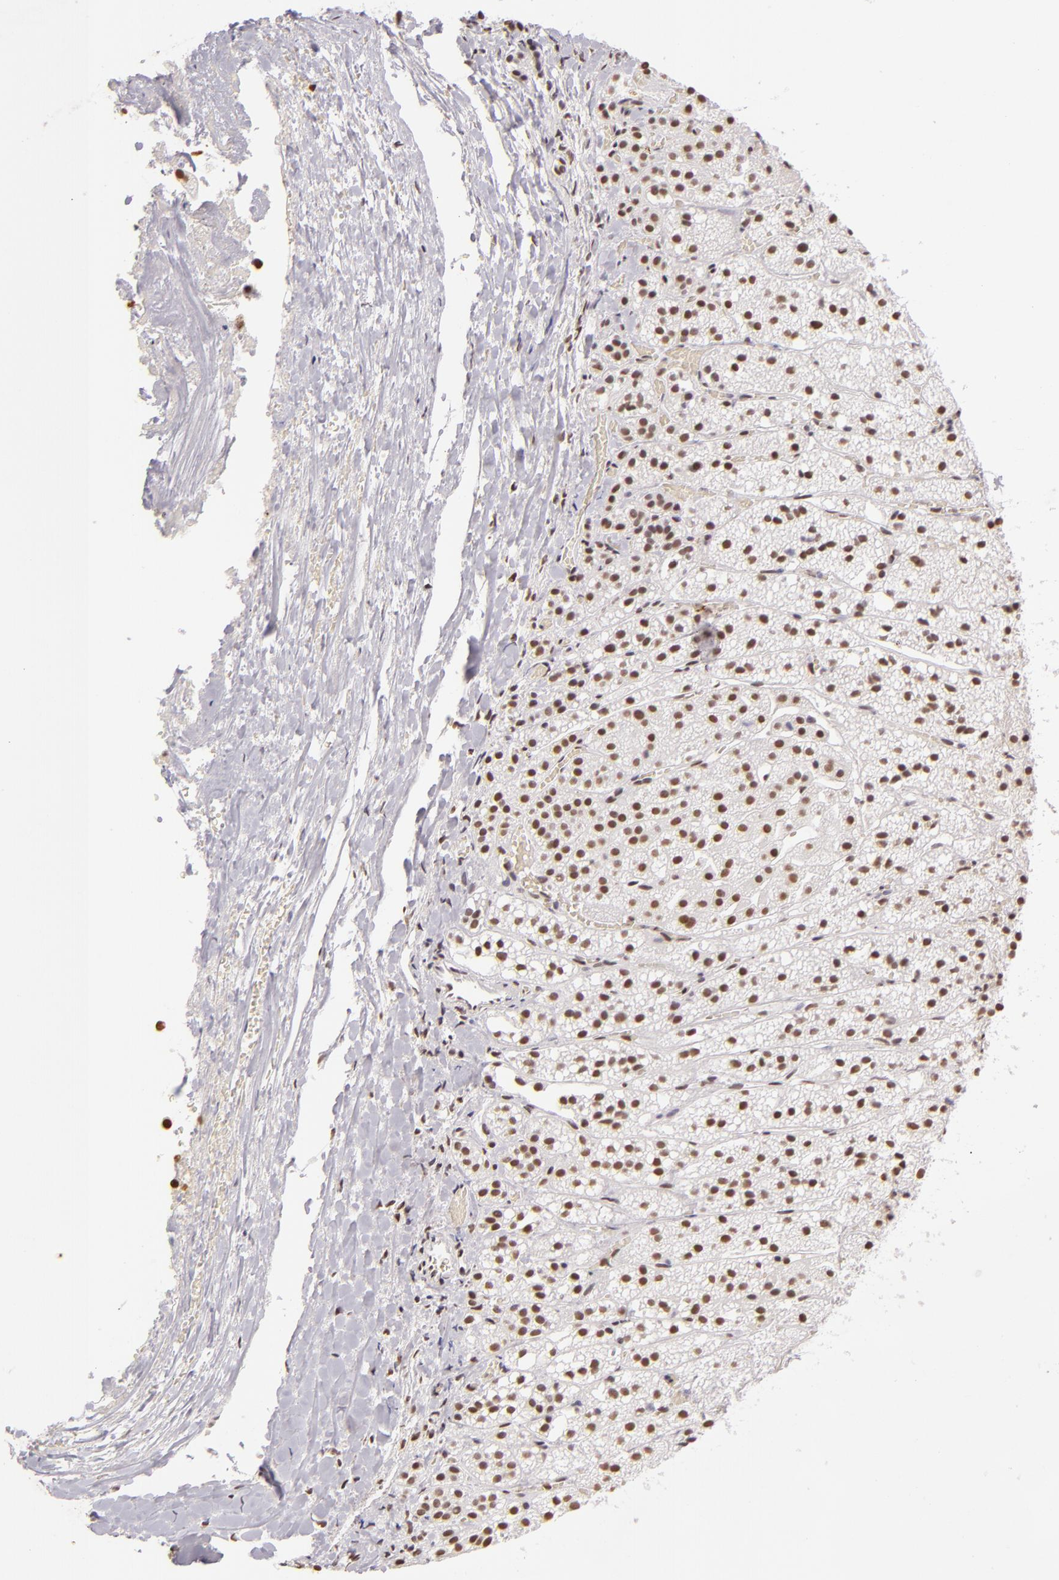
{"staining": {"intensity": "moderate", "quantity": ">75%", "location": "nuclear"}, "tissue": "adrenal gland", "cell_type": "Glandular cells", "image_type": "normal", "snomed": [{"axis": "morphology", "description": "Normal tissue, NOS"}, {"axis": "topography", "description": "Adrenal gland"}], "caption": "This is an image of IHC staining of normal adrenal gland, which shows moderate staining in the nuclear of glandular cells.", "gene": "PAPOLA", "patient": {"sex": "female", "age": 44}}